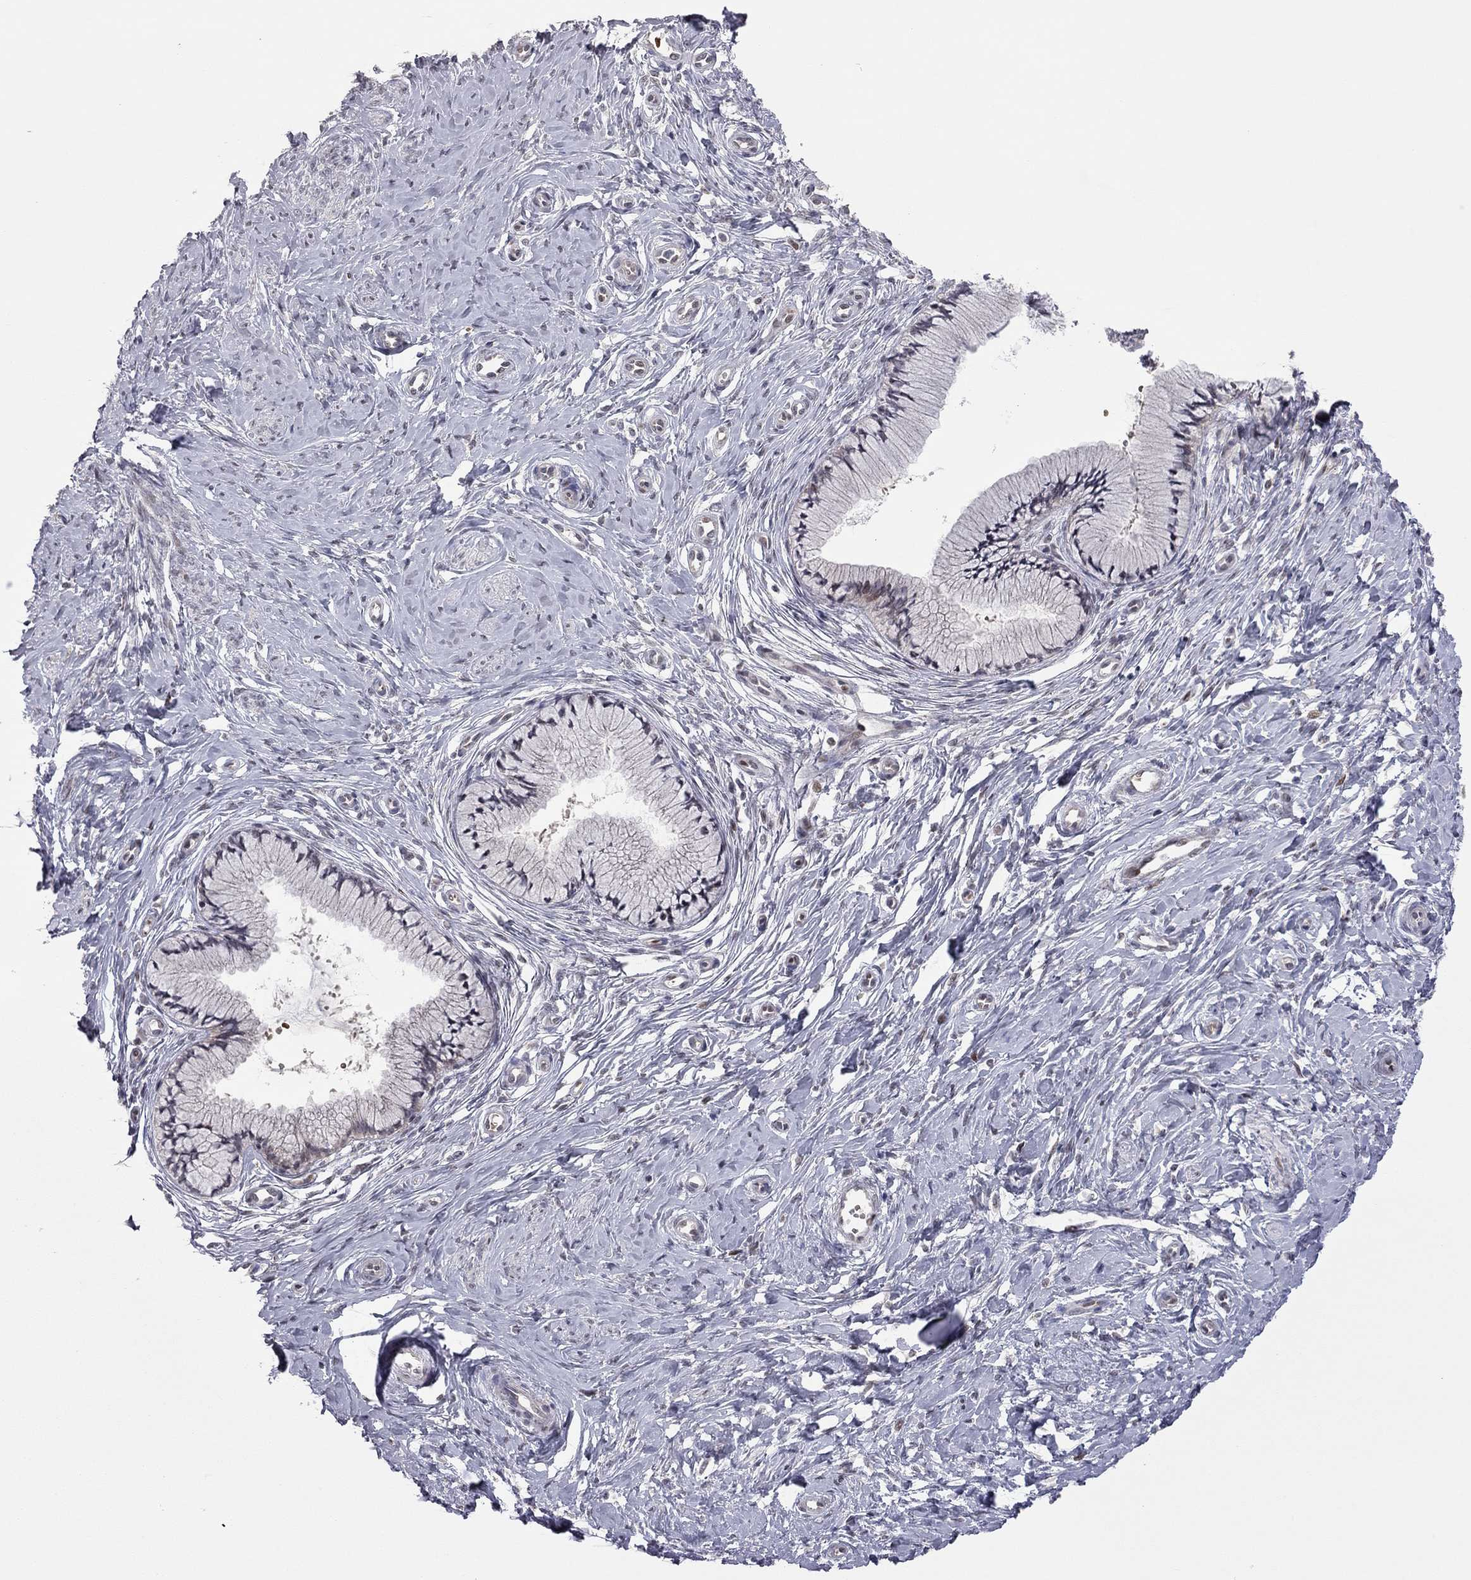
{"staining": {"intensity": "negative", "quantity": "none", "location": "none"}, "tissue": "cervix", "cell_type": "Glandular cells", "image_type": "normal", "snomed": [{"axis": "morphology", "description": "Normal tissue, NOS"}, {"axis": "topography", "description": "Cervix"}], "caption": "Glandular cells are negative for brown protein staining in unremarkable cervix. (Brightfield microscopy of DAB immunohistochemistry (IHC) at high magnification).", "gene": "MC3R", "patient": {"sex": "female", "age": 37}}